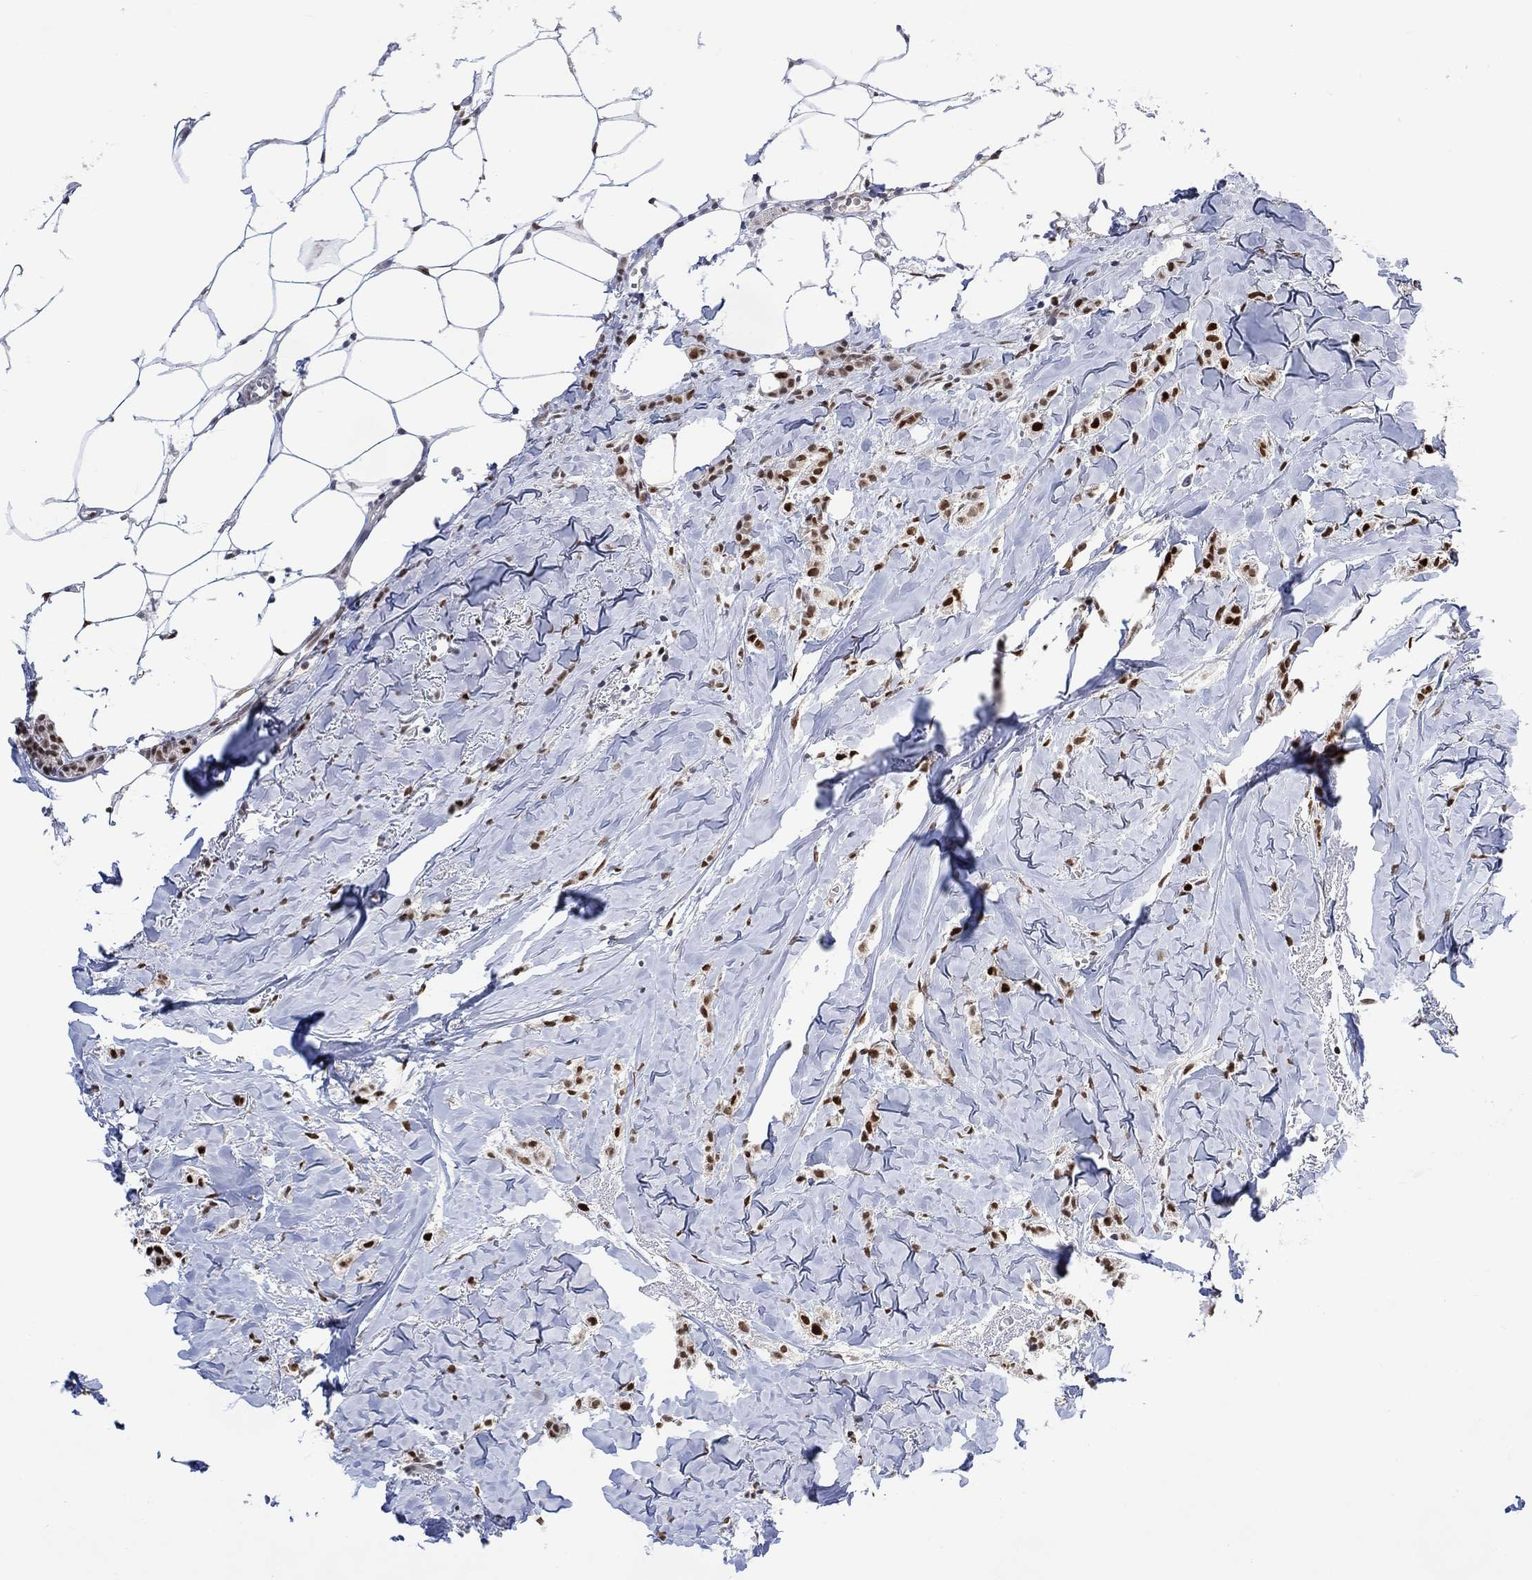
{"staining": {"intensity": "strong", "quantity": ">75%", "location": "nuclear"}, "tissue": "breast cancer", "cell_type": "Tumor cells", "image_type": "cancer", "snomed": [{"axis": "morphology", "description": "Duct carcinoma"}, {"axis": "topography", "description": "Breast"}], "caption": "Immunohistochemical staining of human breast cancer reveals high levels of strong nuclear protein staining in approximately >75% of tumor cells.", "gene": "RAD54L2", "patient": {"sex": "female", "age": 85}}